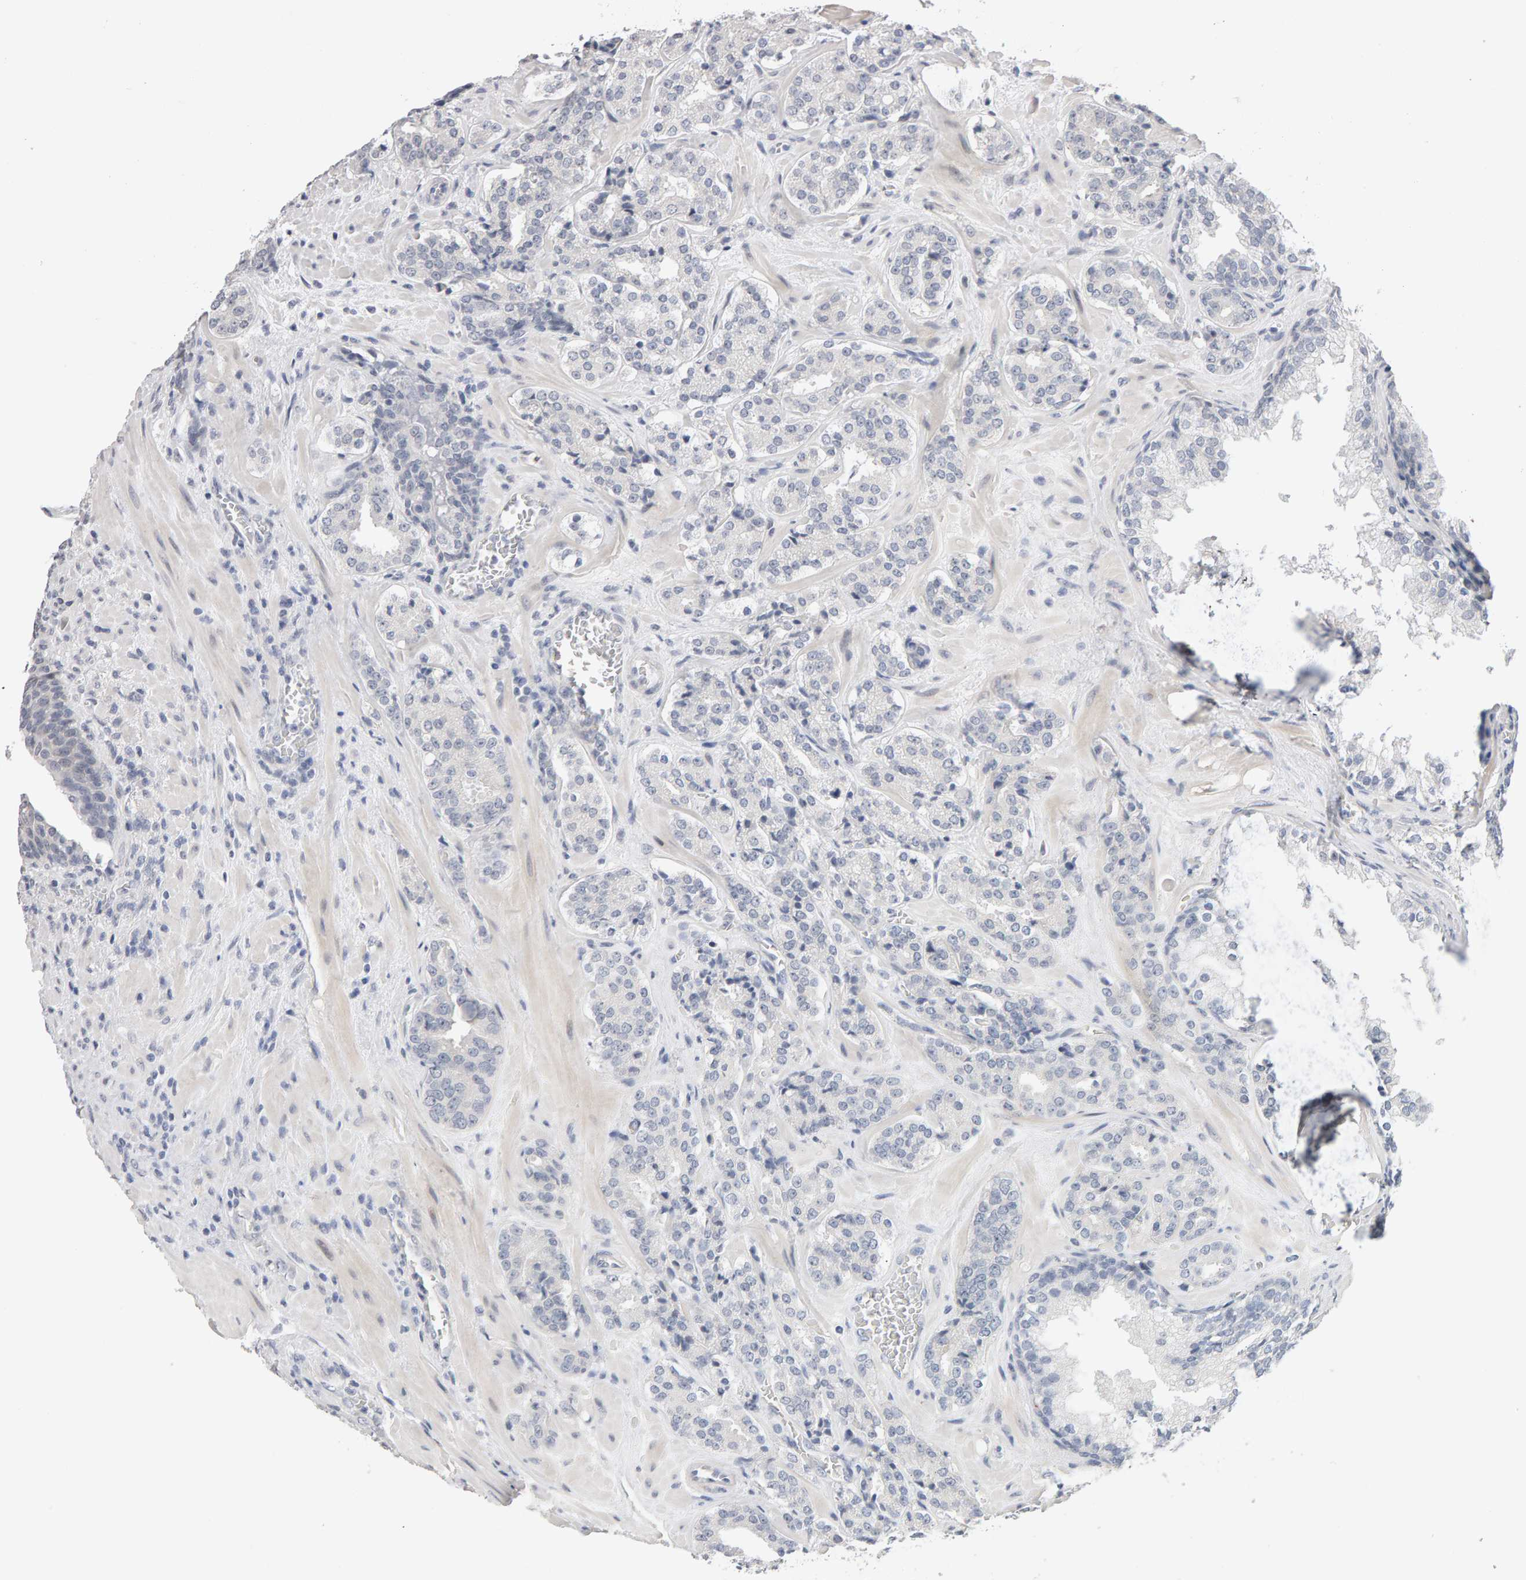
{"staining": {"intensity": "negative", "quantity": "none", "location": "none"}, "tissue": "prostate cancer", "cell_type": "Tumor cells", "image_type": "cancer", "snomed": [{"axis": "morphology", "description": "Adenocarcinoma, High grade"}, {"axis": "topography", "description": "Prostate"}], "caption": "An immunohistochemistry image of prostate cancer is shown. There is no staining in tumor cells of prostate cancer.", "gene": "HNF4A", "patient": {"sex": "male", "age": 60}}